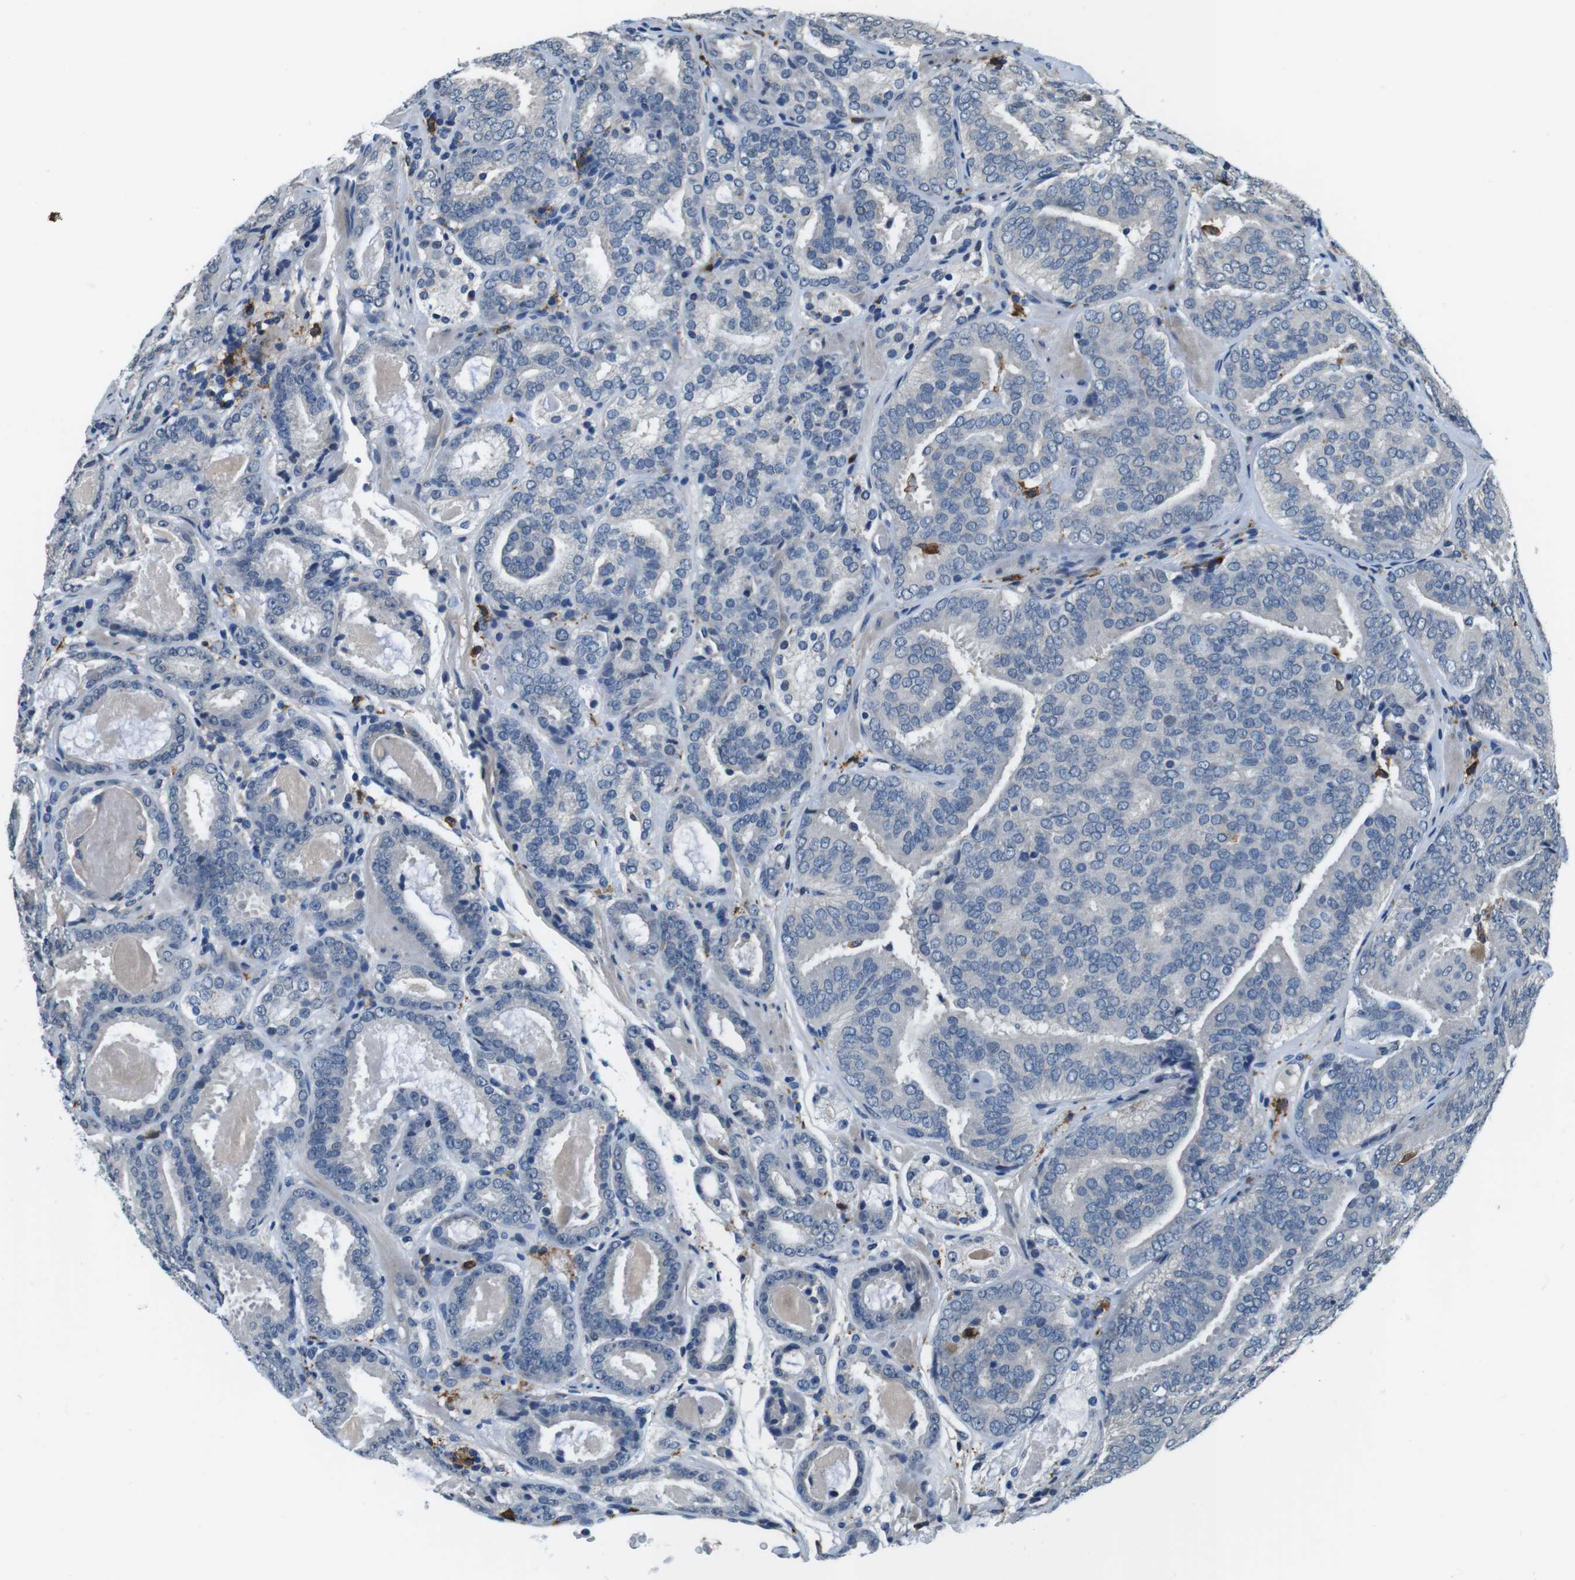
{"staining": {"intensity": "negative", "quantity": "none", "location": "none"}, "tissue": "prostate cancer", "cell_type": "Tumor cells", "image_type": "cancer", "snomed": [{"axis": "morphology", "description": "Adenocarcinoma, Low grade"}, {"axis": "topography", "description": "Prostate"}], "caption": "The immunohistochemistry (IHC) micrograph has no significant positivity in tumor cells of low-grade adenocarcinoma (prostate) tissue.", "gene": "CD163L1", "patient": {"sex": "male", "age": 69}}